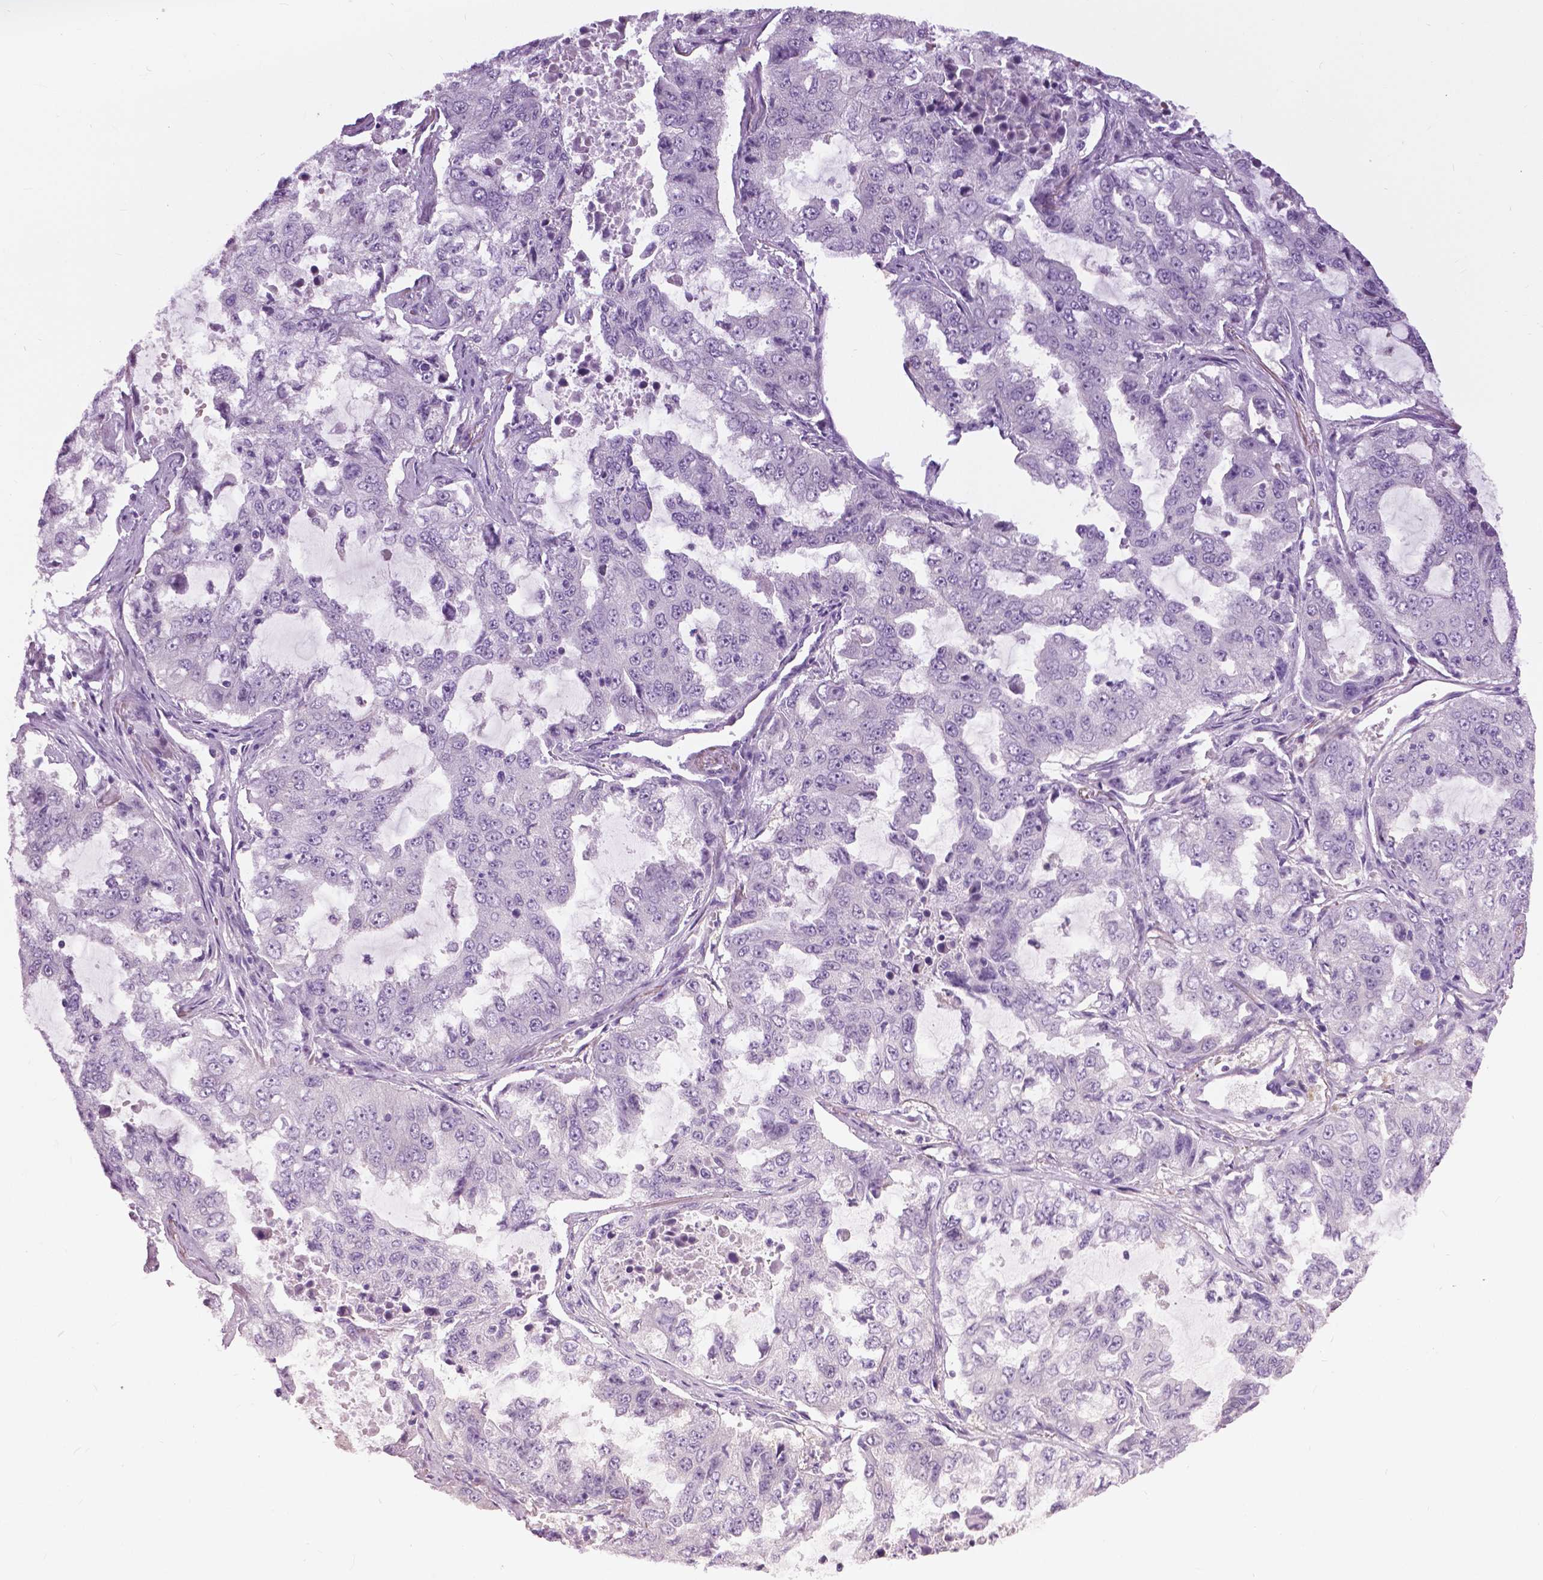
{"staining": {"intensity": "negative", "quantity": "none", "location": "none"}, "tissue": "lung cancer", "cell_type": "Tumor cells", "image_type": "cancer", "snomed": [{"axis": "morphology", "description": "Adenocarcinoma, NOS"}, {"axis": "topography", "description": "Lung"}], "caption": "Immunohistochemical staining of human adenocarcinoma (lung) exhibits no significant expression in tumor cells.", "gene": "TP53TG5", "patient": {"sex": "female", "age": 61}}